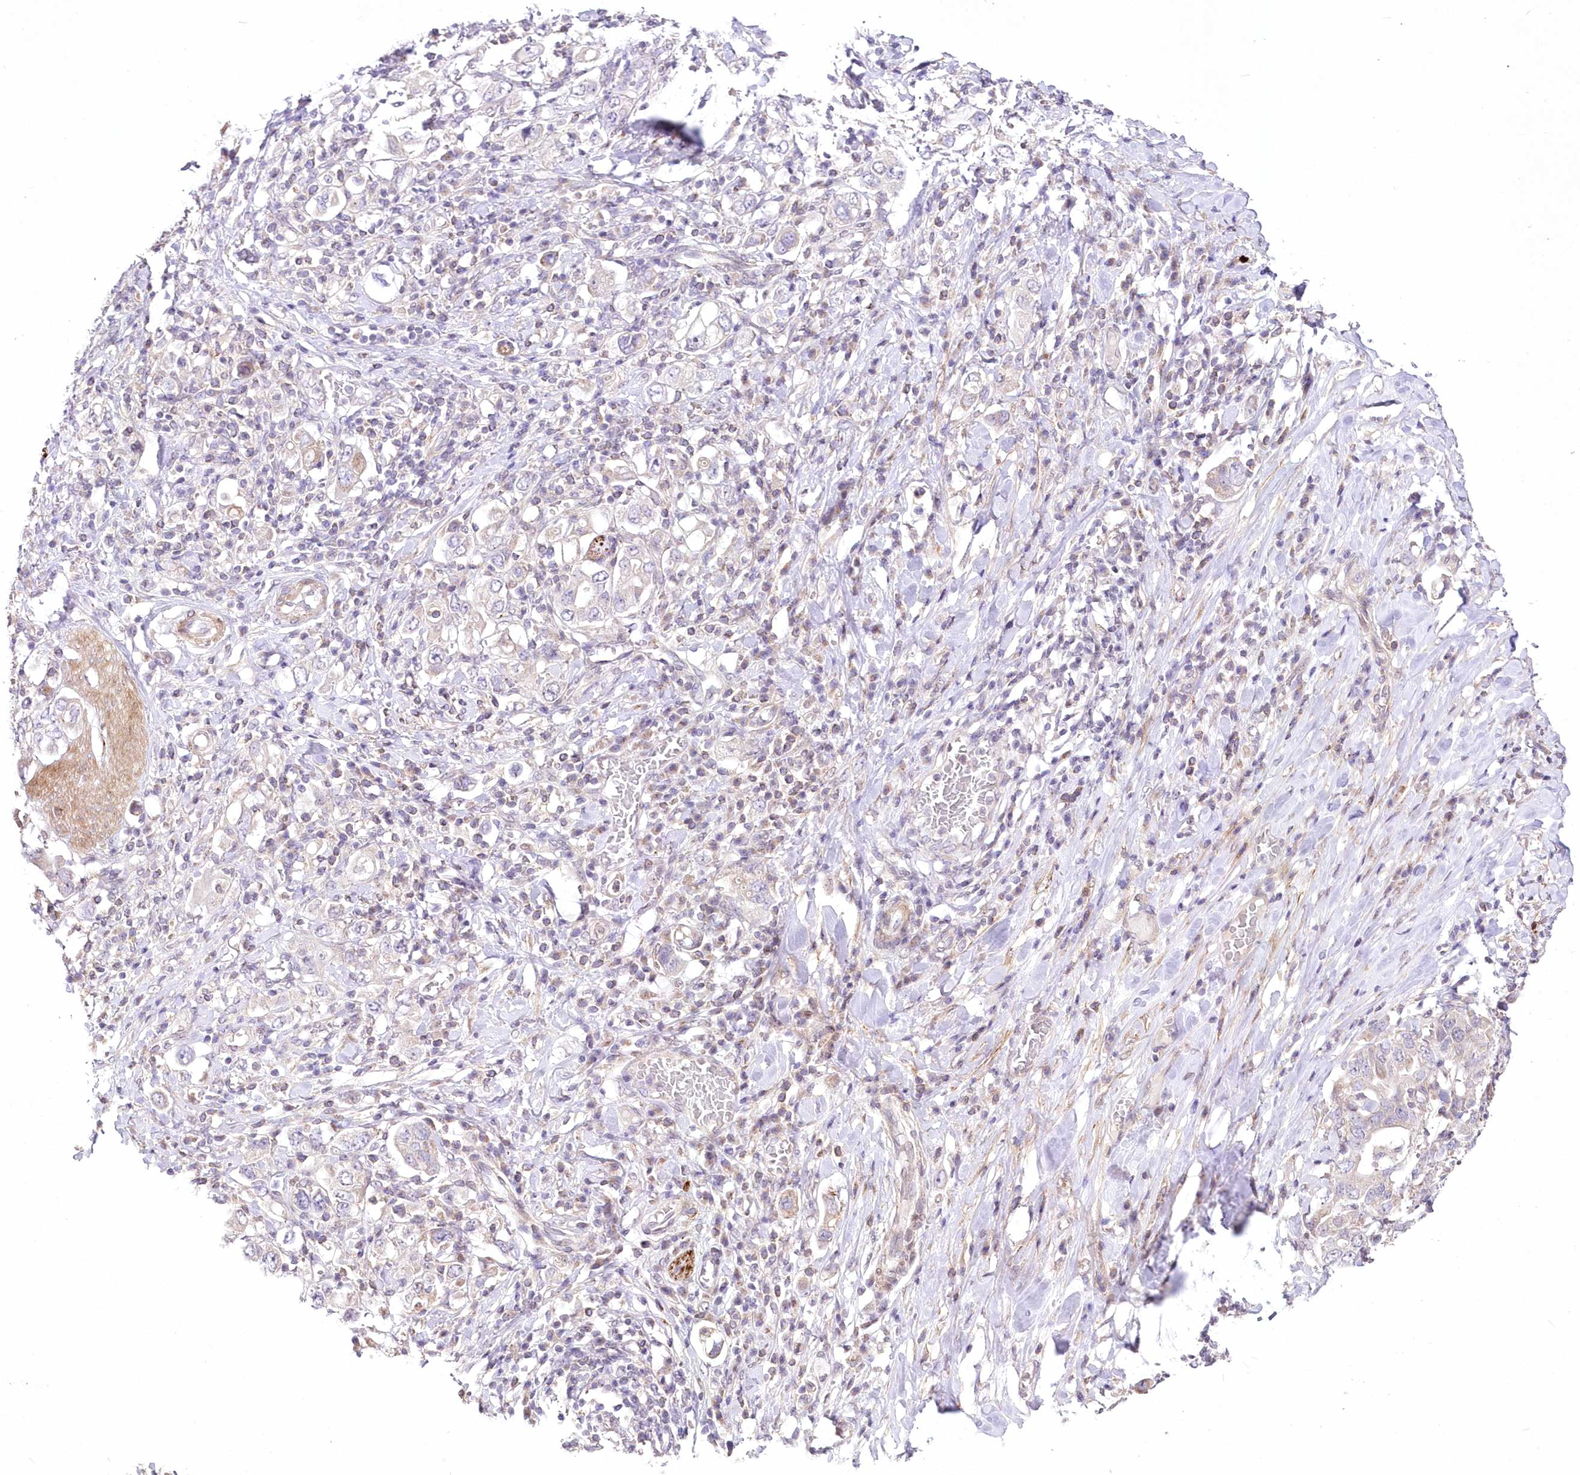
{"staining": {"intensity": "negative", "quantity": "none", "location": "none"}, "tissue": "stomach cancer", "cell_type": "Tumor cells", "image_type": "cancer", "snomed": [{"axis": "morphology", "description": "Adenocarcinoma, NOS"}, {"axis": "topography", "description": "Stomach, upper"}], "caption": "Stomach cancer (adenocarcinoma) stained for a protein using IHC demonstrates no positivity tumor cells.", "gene": "FAM241B", "patient": {"sex": "male", "age": 62}}